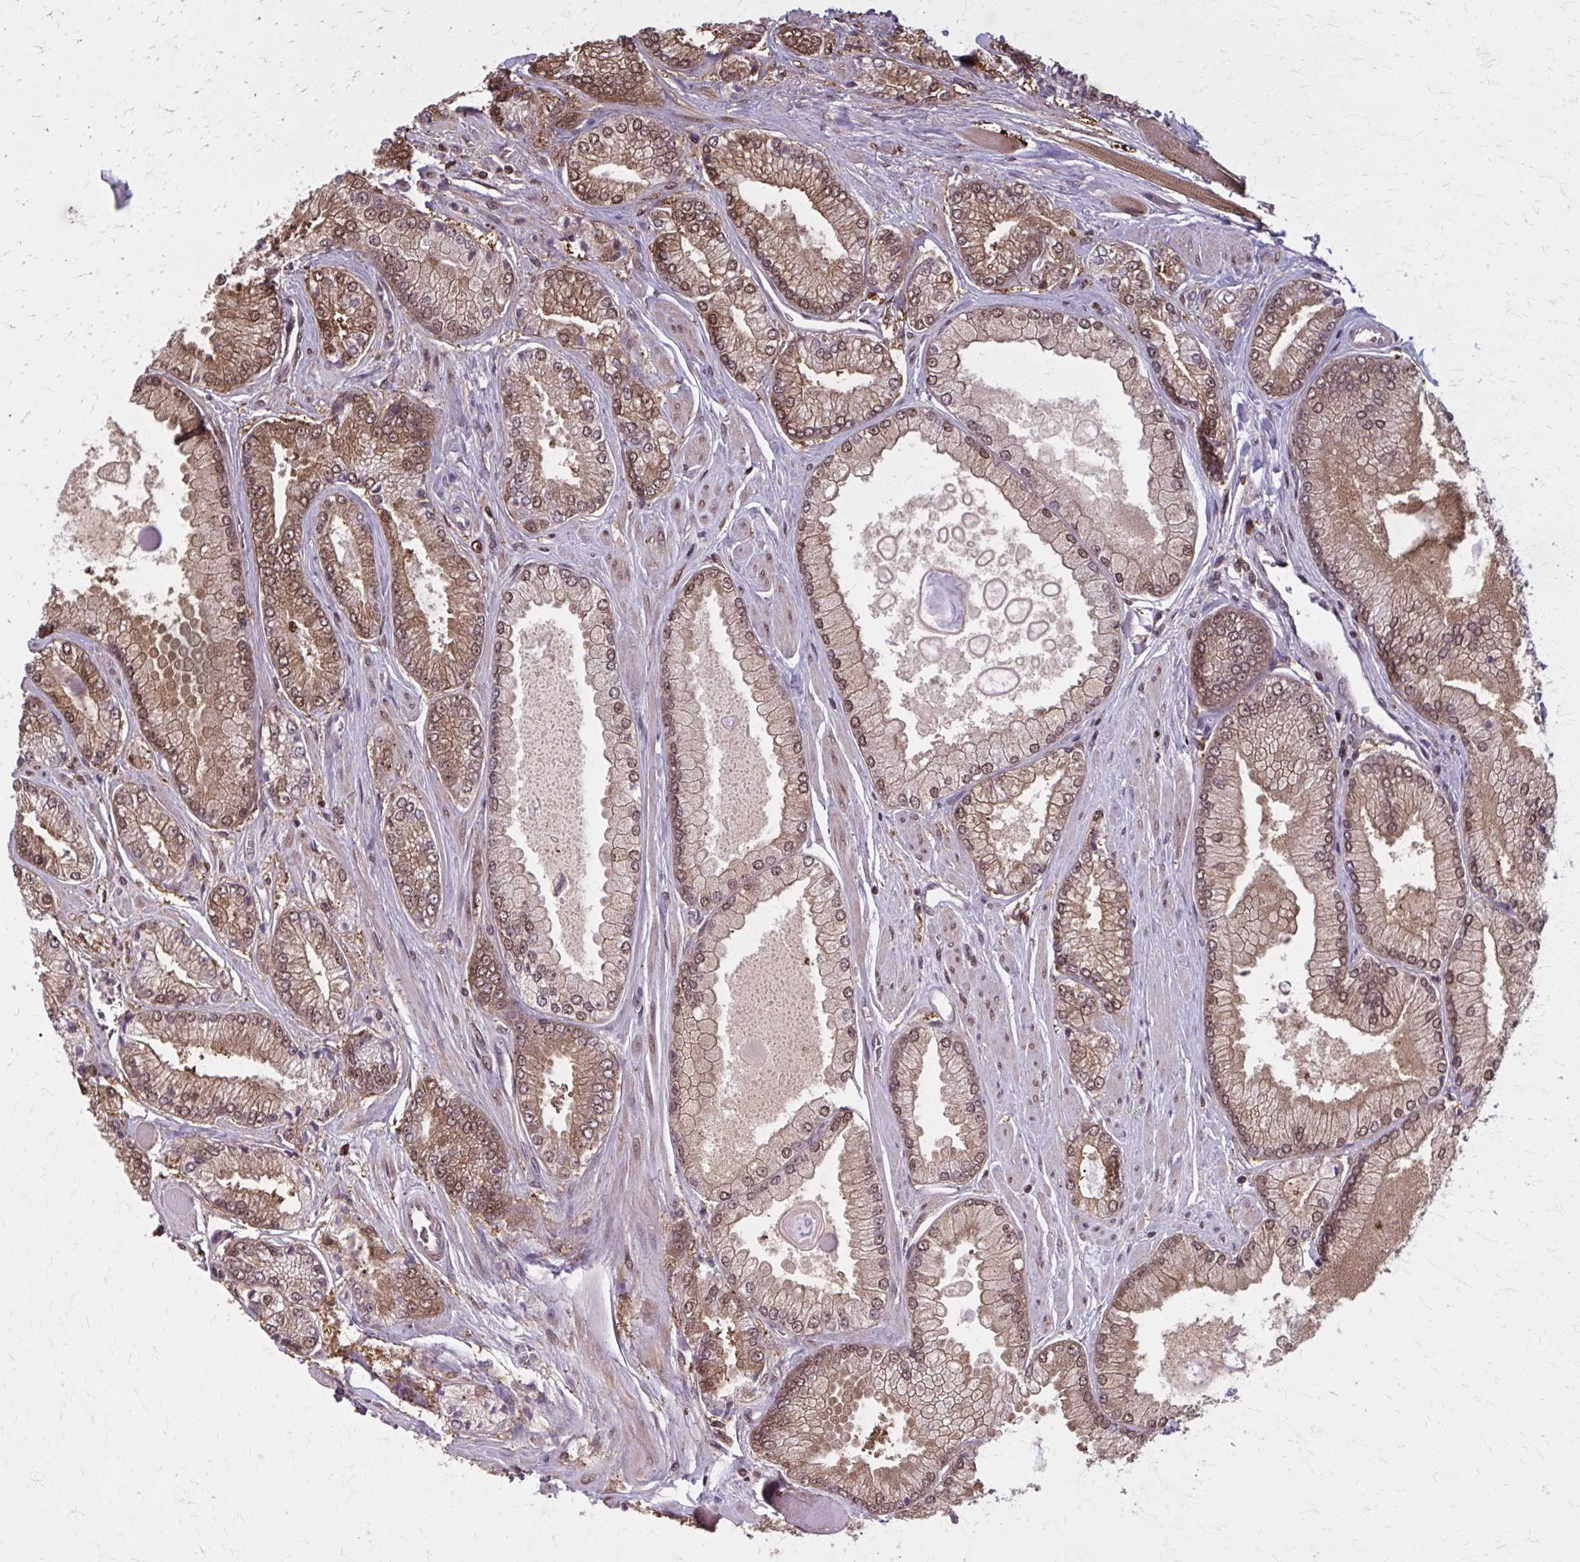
{"staining": {"intensity": "moderate", "quantity": ">75%", "location": "cytoplasmic/membranous,nuclear"}, "tissue": "prostate cancer", "cell_type": "Tumor cells", "image_type": "cancer", "snomed": [{"axis": "morphology", "description": "Adenocarcinoma, Low grade"}, {"axis": "topography", "description": "Prostate"}], "caption": "Human prostate cancer stained with a brown dye exhibits moderate cytoplasmic/membranous and nuclear positive positivity in approximately >75% of tumor cells.", "gene": "MDH1", "patient": {"sex": "male", "age": 67}}